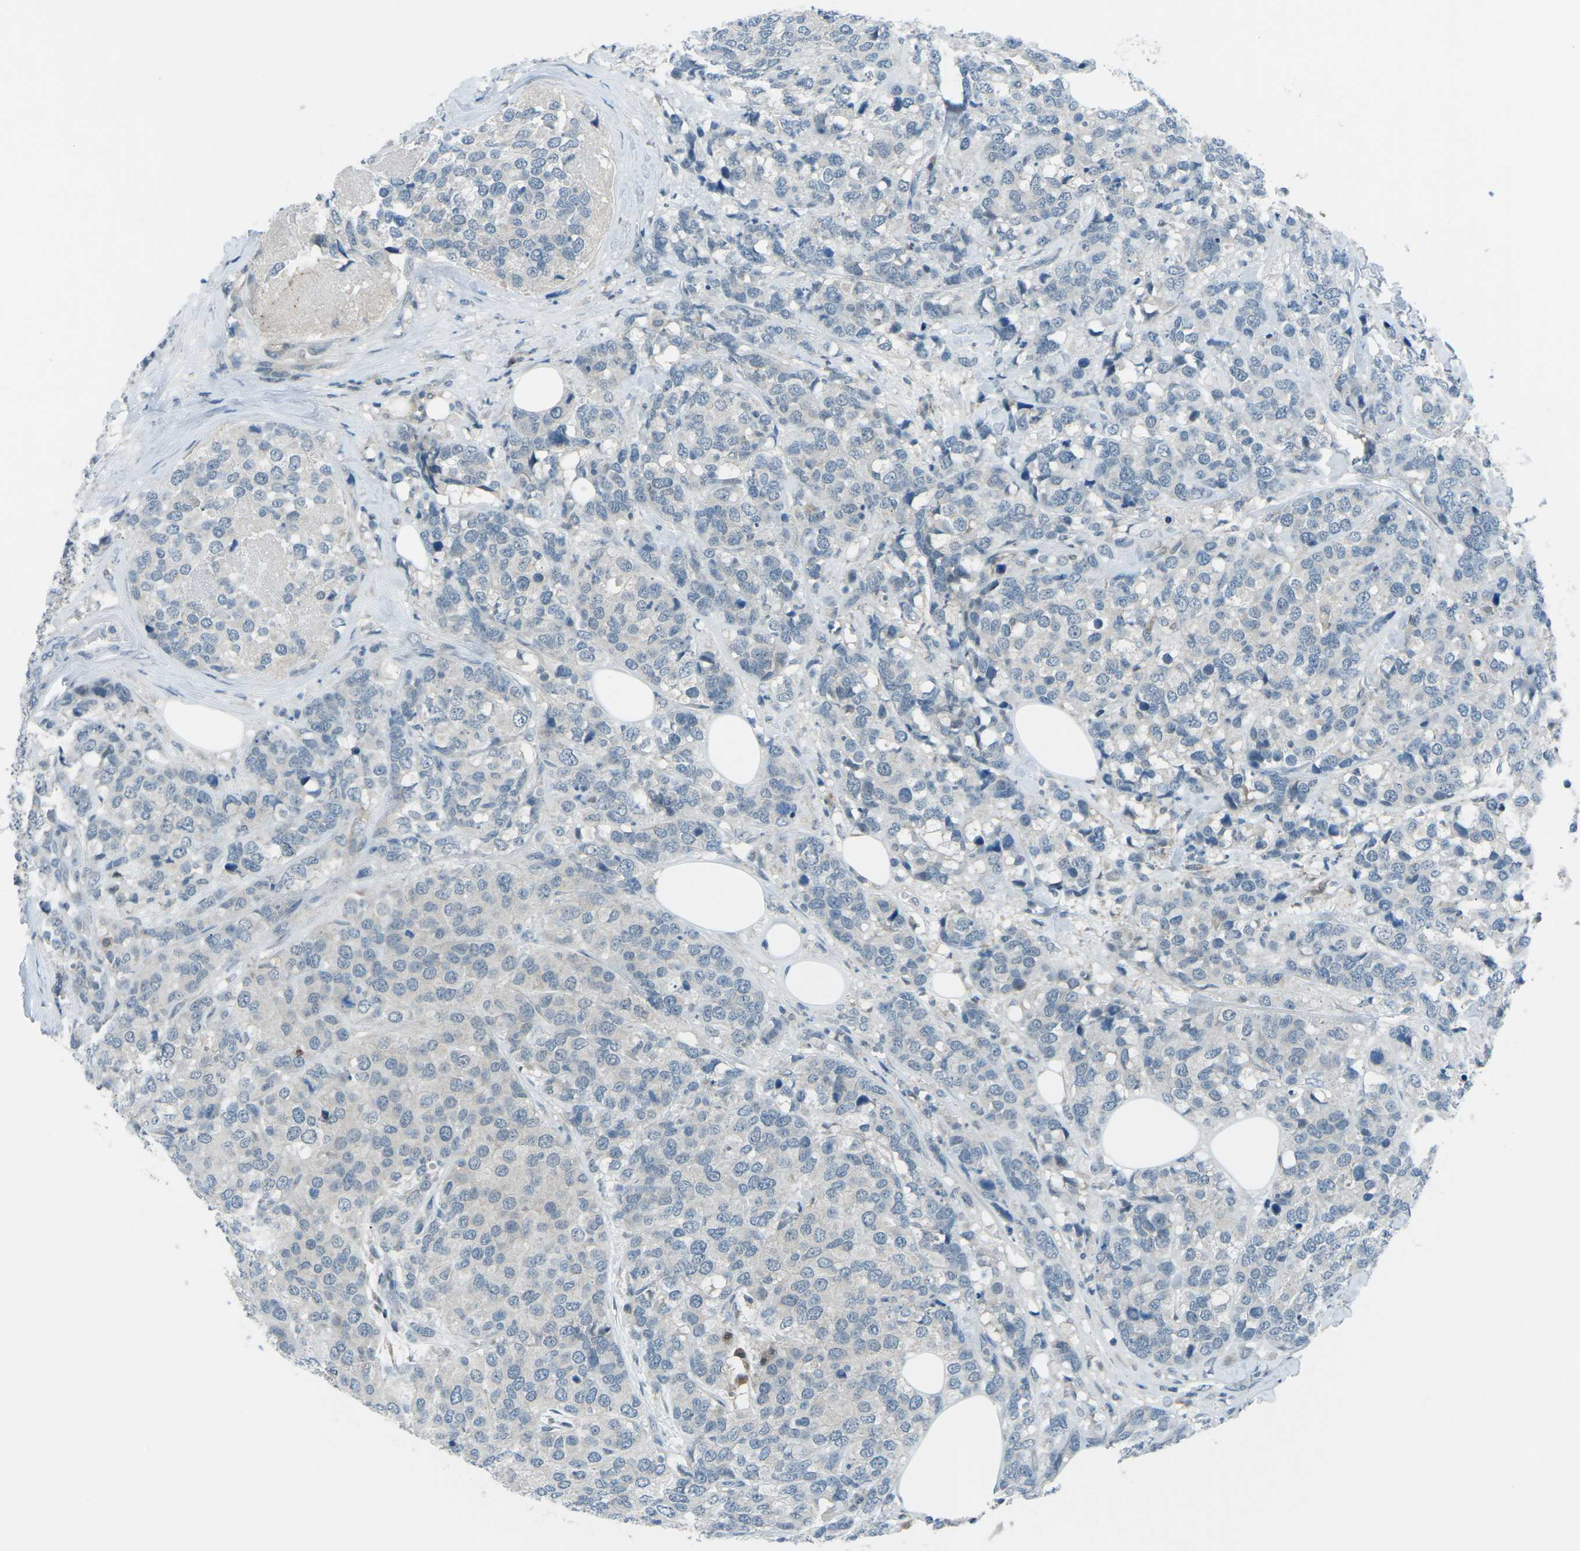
{"staining": {"intensity": "negative", "quantity": "none", "location": "none"}, "tissue": "breast cancer", "cell_type": "Tumor cells", "image_type": "cancer", "snomed": [{"axis": "morphology", "description": "Lobular carcinoma"}, {"axis": "topography", "description": "Breast"}], "caption": "This photomicrograph is of breast cancer stained with immunohistochemistry to label a protein in brown with the nuclei are counter-stained blue. There is no positivity in tumor cells.", "gene": "PRKCA", "patient": {"sex": "female", "age": 59}}